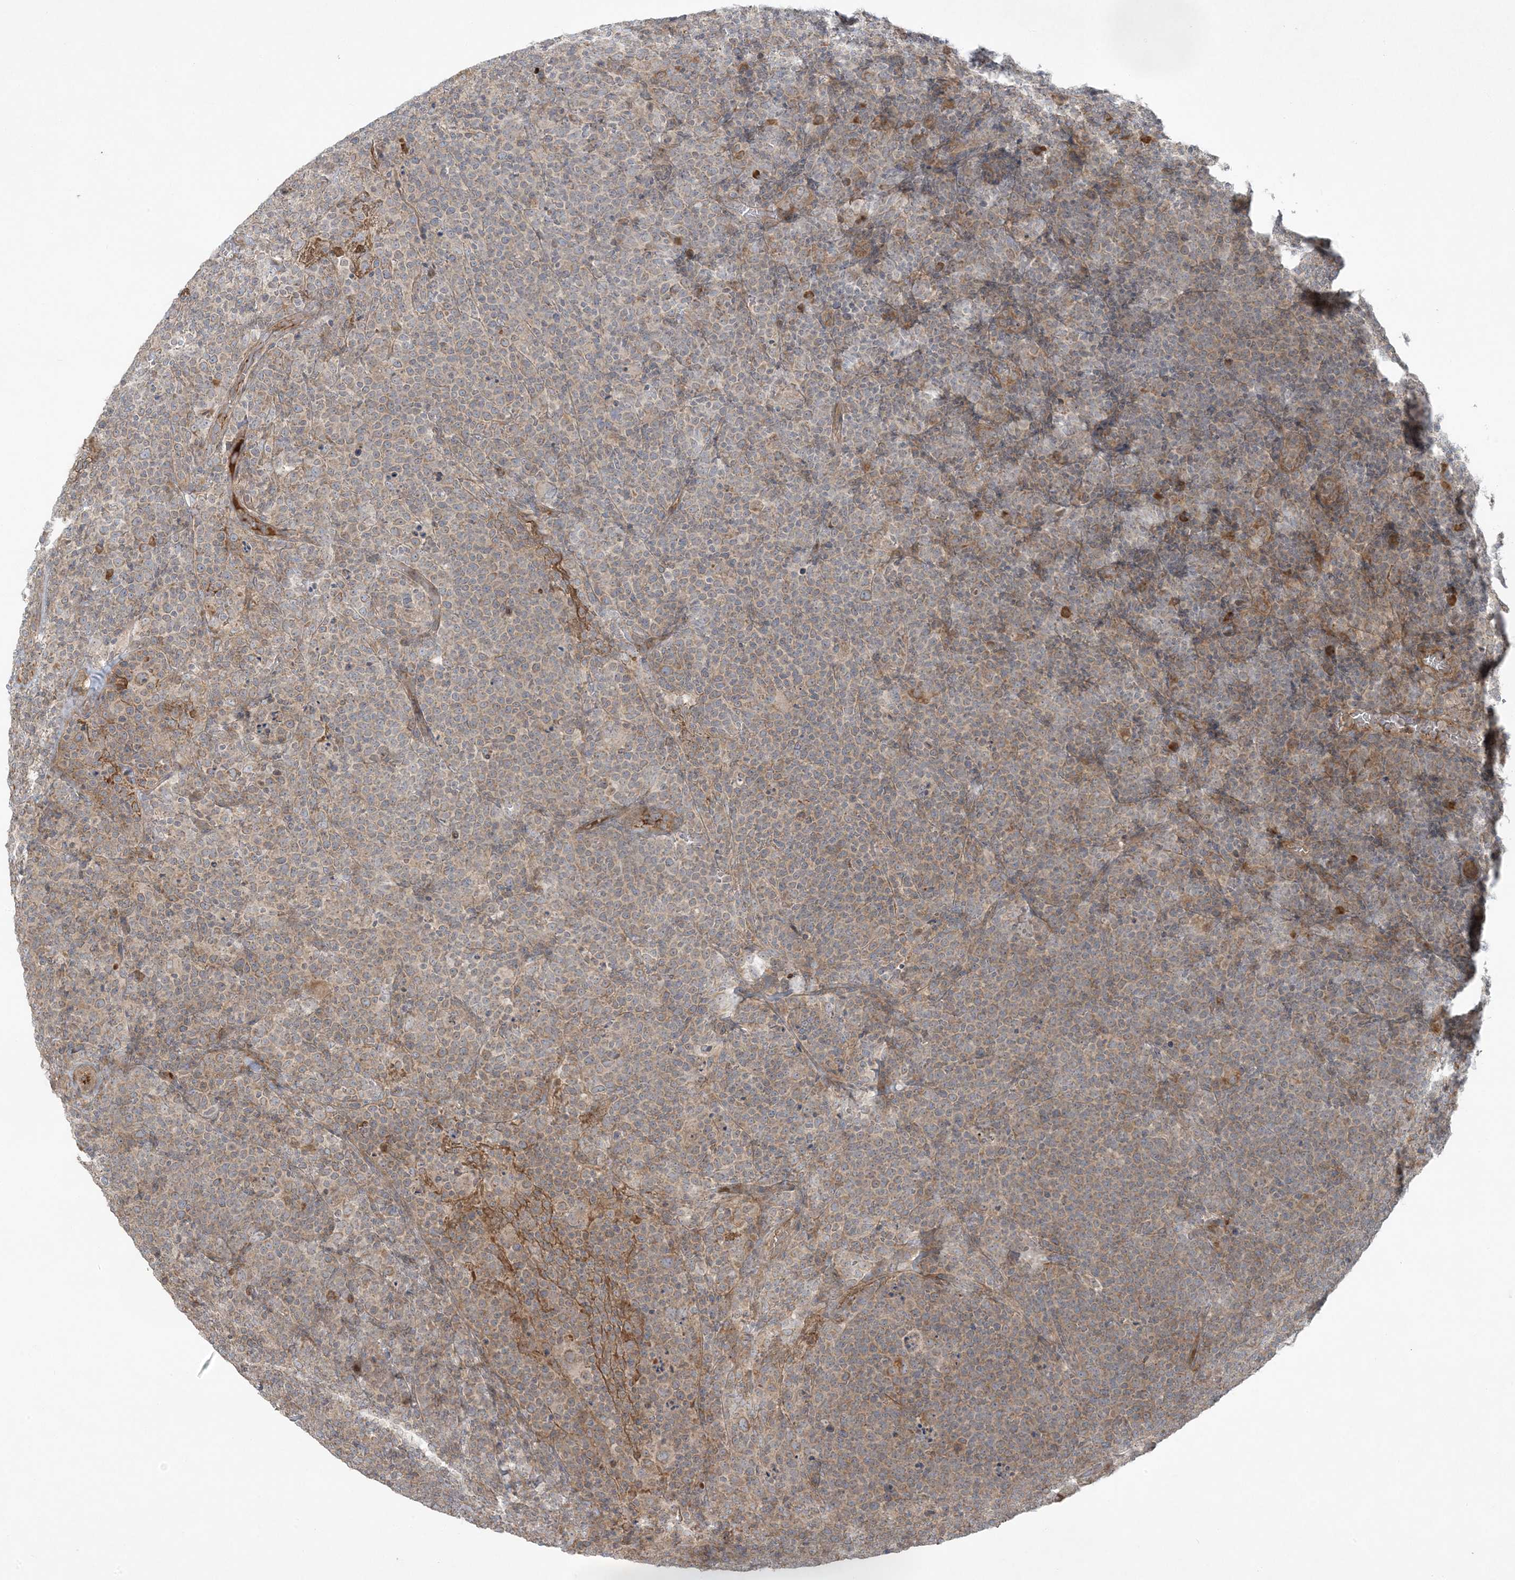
{"staining": {"intensity": "weak", "quantity": "25%-75%", "location": "cytoplasmic/membranous"}, "tissue": "lymphoma", "cell_type": "Tumor cells", "image_type": "cancer", "snomed": [{"axis": "morphology", "description": "Malignant lymphoma, non-Hodgkin's type, High grade"}, {"axis": "topography", "description": "Lymph node"}], "caption": "There is low levels of weak cytoplasmic/membranous staining in tumor cells of malignant lymphoma, non-Hodgkin's type (high-grade), as demonstrated by immunohistochemical staining (brown color).", "gene": "ZNF263", "patient": {"sex": "male", "age": 61}}